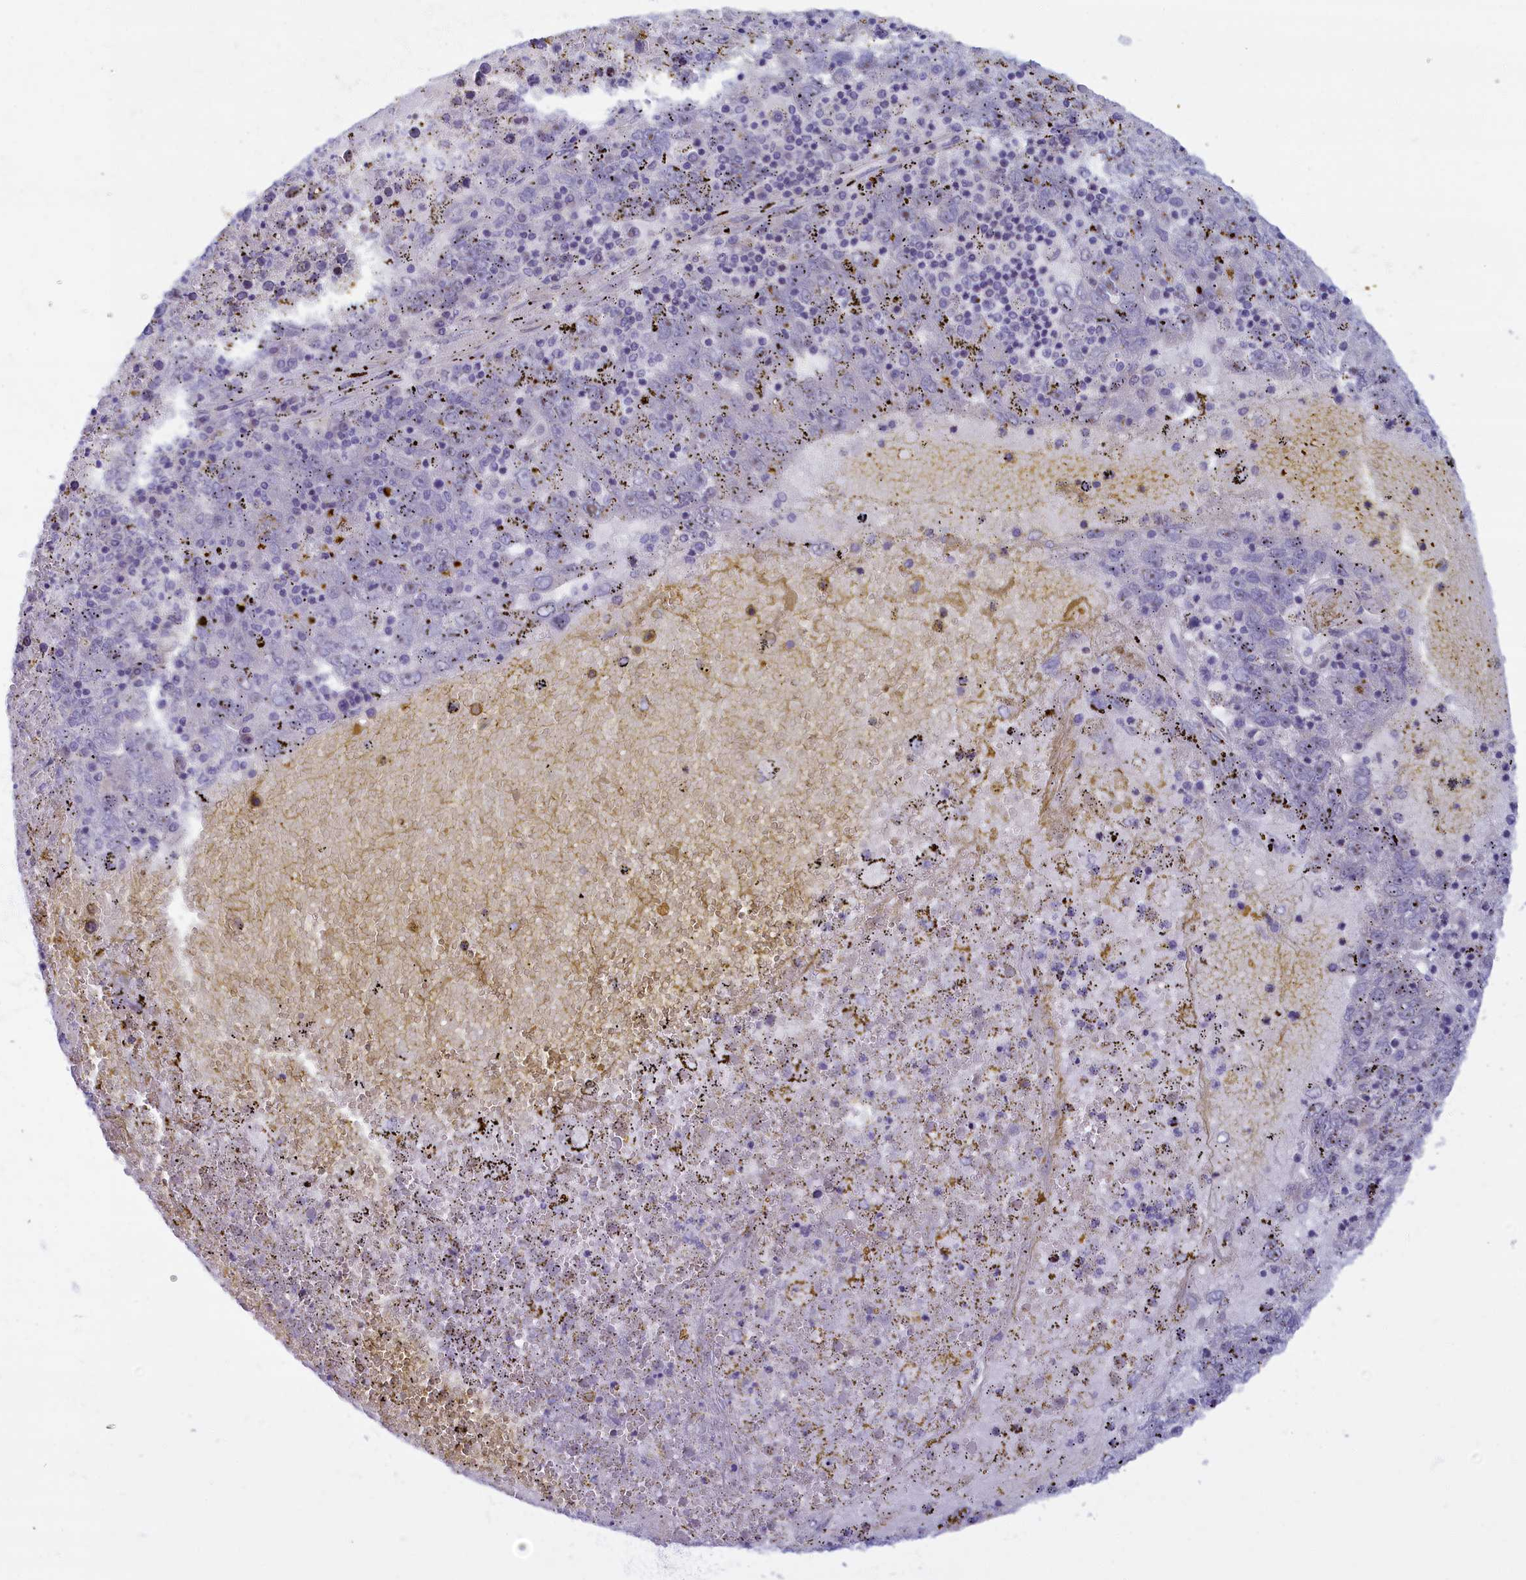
{"staining": {"intensity": "negative", "quantity": "none", "location": "none"}, "tissue": "liver cancer", "cell_type": "Tumor cells", "image_type": "cancer", "snomed": [{"axis": "morphology", "description": "Carcinoma, Hepatocellular, NOS"}, {"axis": "topography", "description": "Liver"}], "caption": "IHC of human hepatocellular carcinoma (liver) shows no positivity in tumor cells. The staining is performed using DAB (3,3'-diaminobenzidine) brown chromogen with nuclei counter-stained in using hematoxylin.", "gene": "TRPM4", "patient": {"sex": "male", "age": 49}}